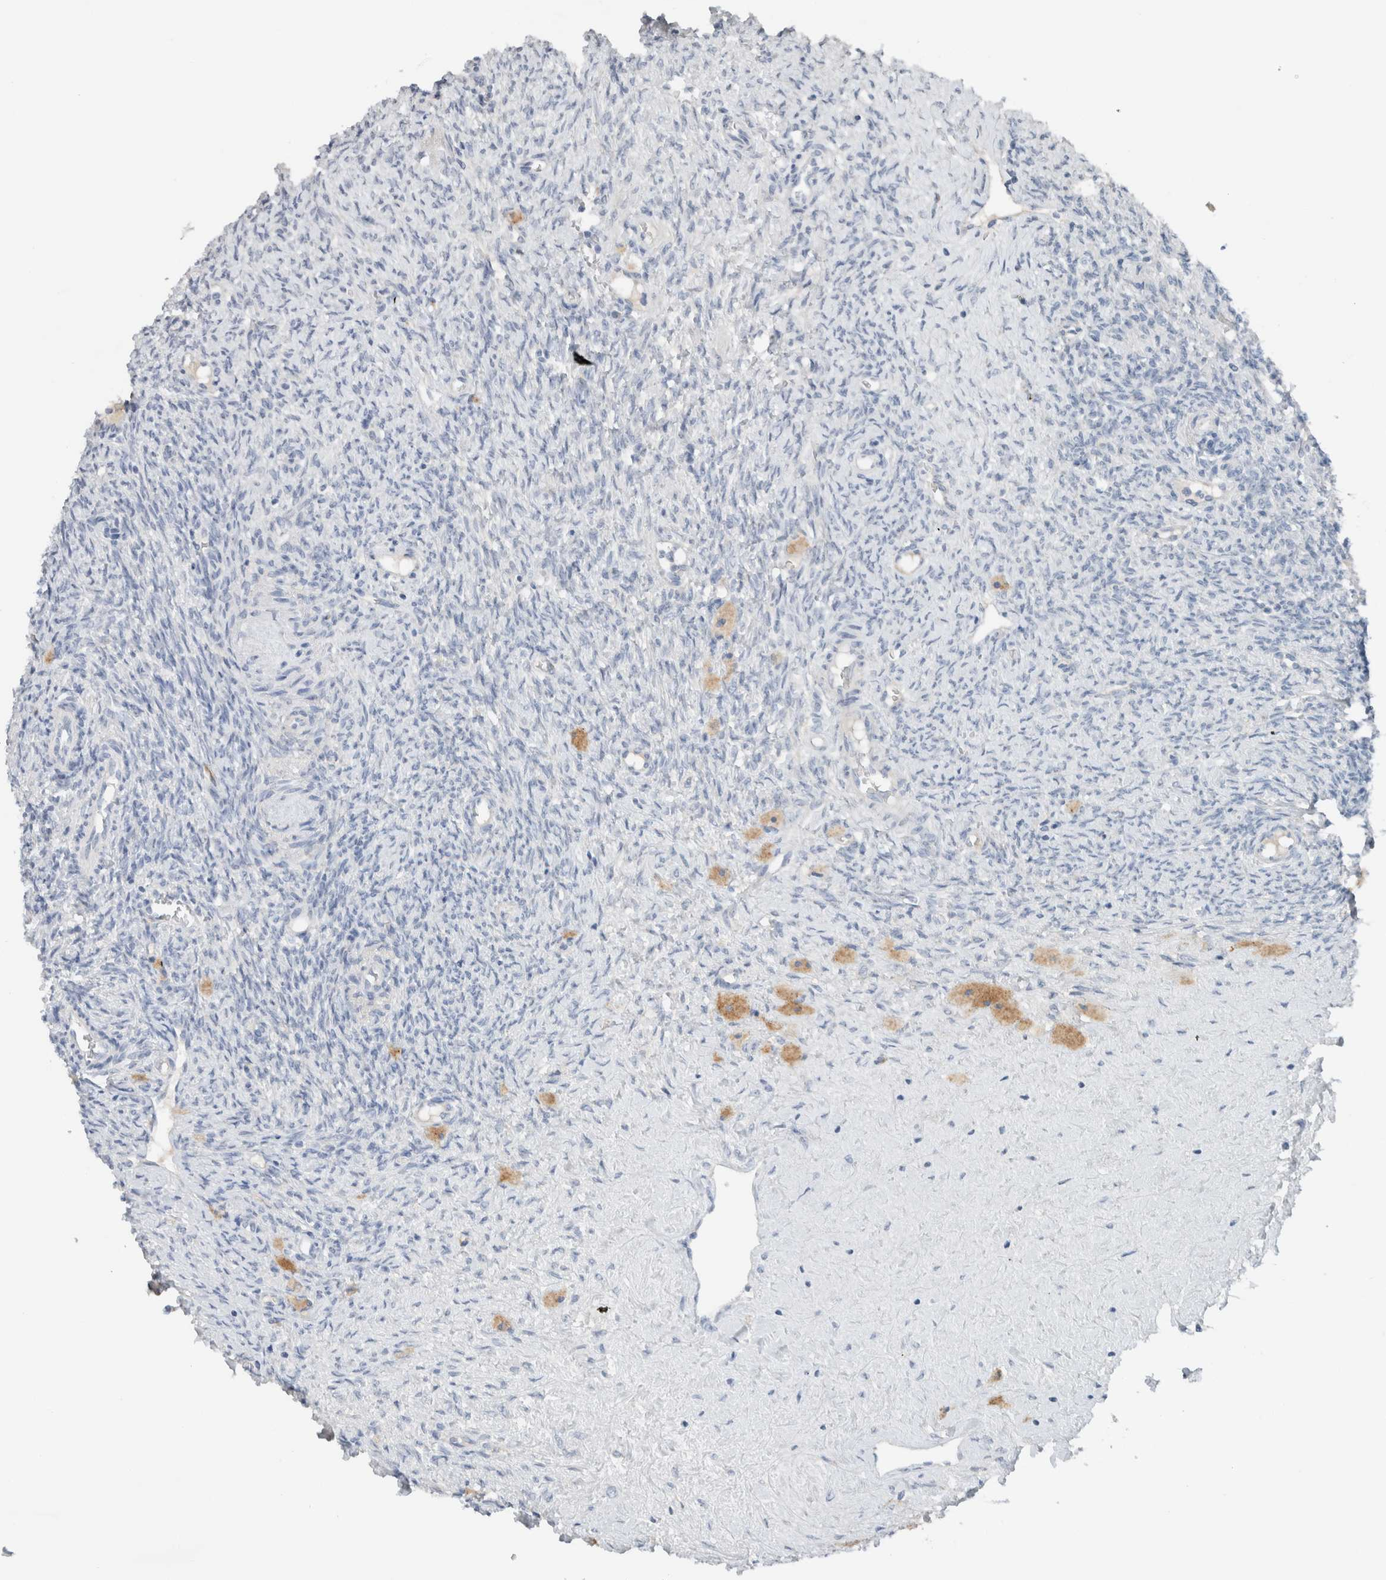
{"staining": {"intensity": "moderate", "quantity": ">75%", "location": "cytoplasmic/membranous"}, "tissue": "ovary", "cell_type": "Follicle cells", "image_type": "normal", "snomed": [{"axis": "morphology", "description": "Normal tissue, NOS"}, {"axis": "topography", "description": "Ovary"}], "caption": "The micrograph demonstrates immunohistochemical staining of unremarkable ovary. There is moderate cytoplasmic/membranous expression is seen in approximately >75% of follicle cells.", "gene": "DUOX1", "patient": {"sex": "female", "age": 41}}